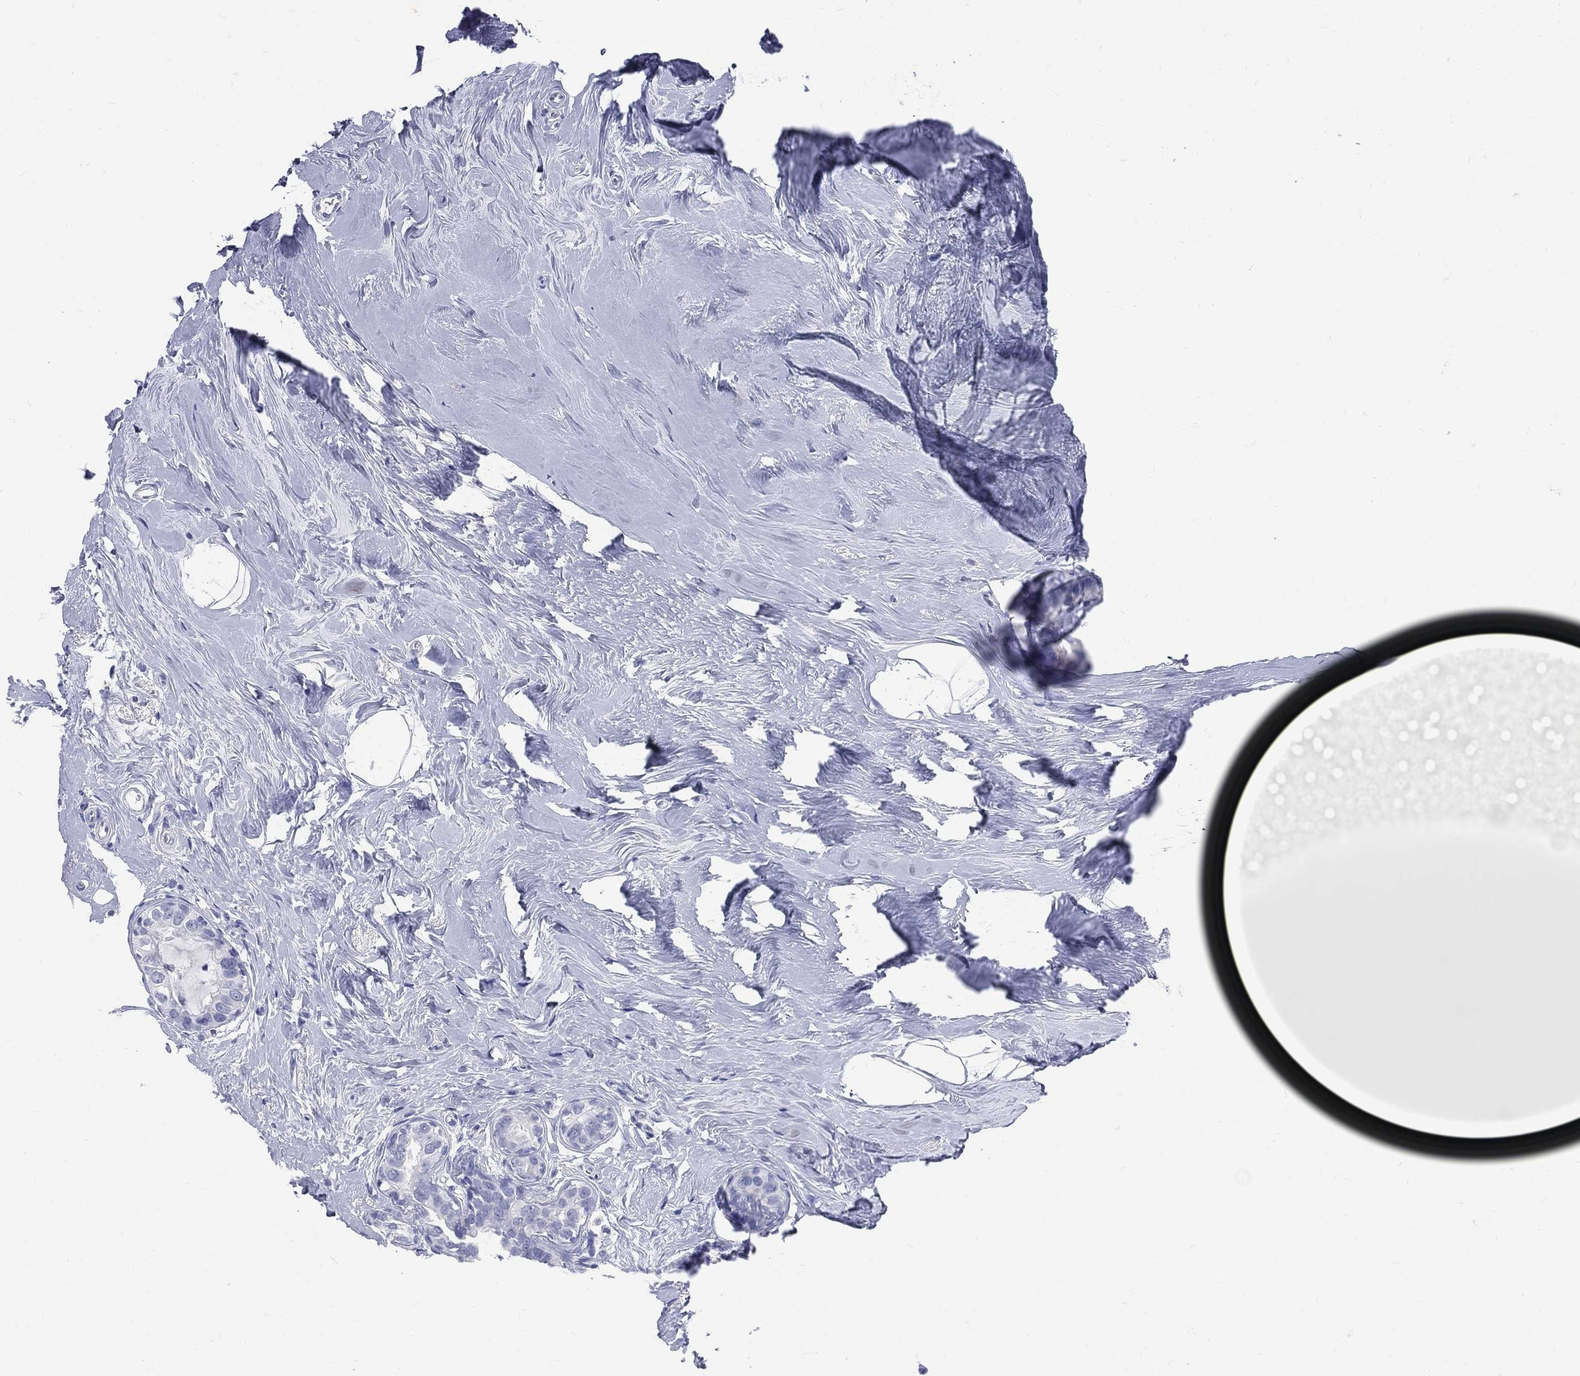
{"staining": {"intensity": "negative", "quantity": "none", "location": "none"}, "tissue": "breast cancer", "cell_type": "Tumor cells", "image_type": "cancer", "snomed": [{"axis": "morphology", "description": "Duct carcinoma"}, {"axis": "topography", "description": "Breast"}], "caption": "There is no significant expression in tumor cells of breast infiltrating ductal carcinoma.", "gene": "MLLT10", "patient": {"sex": "female", "age": 55}}